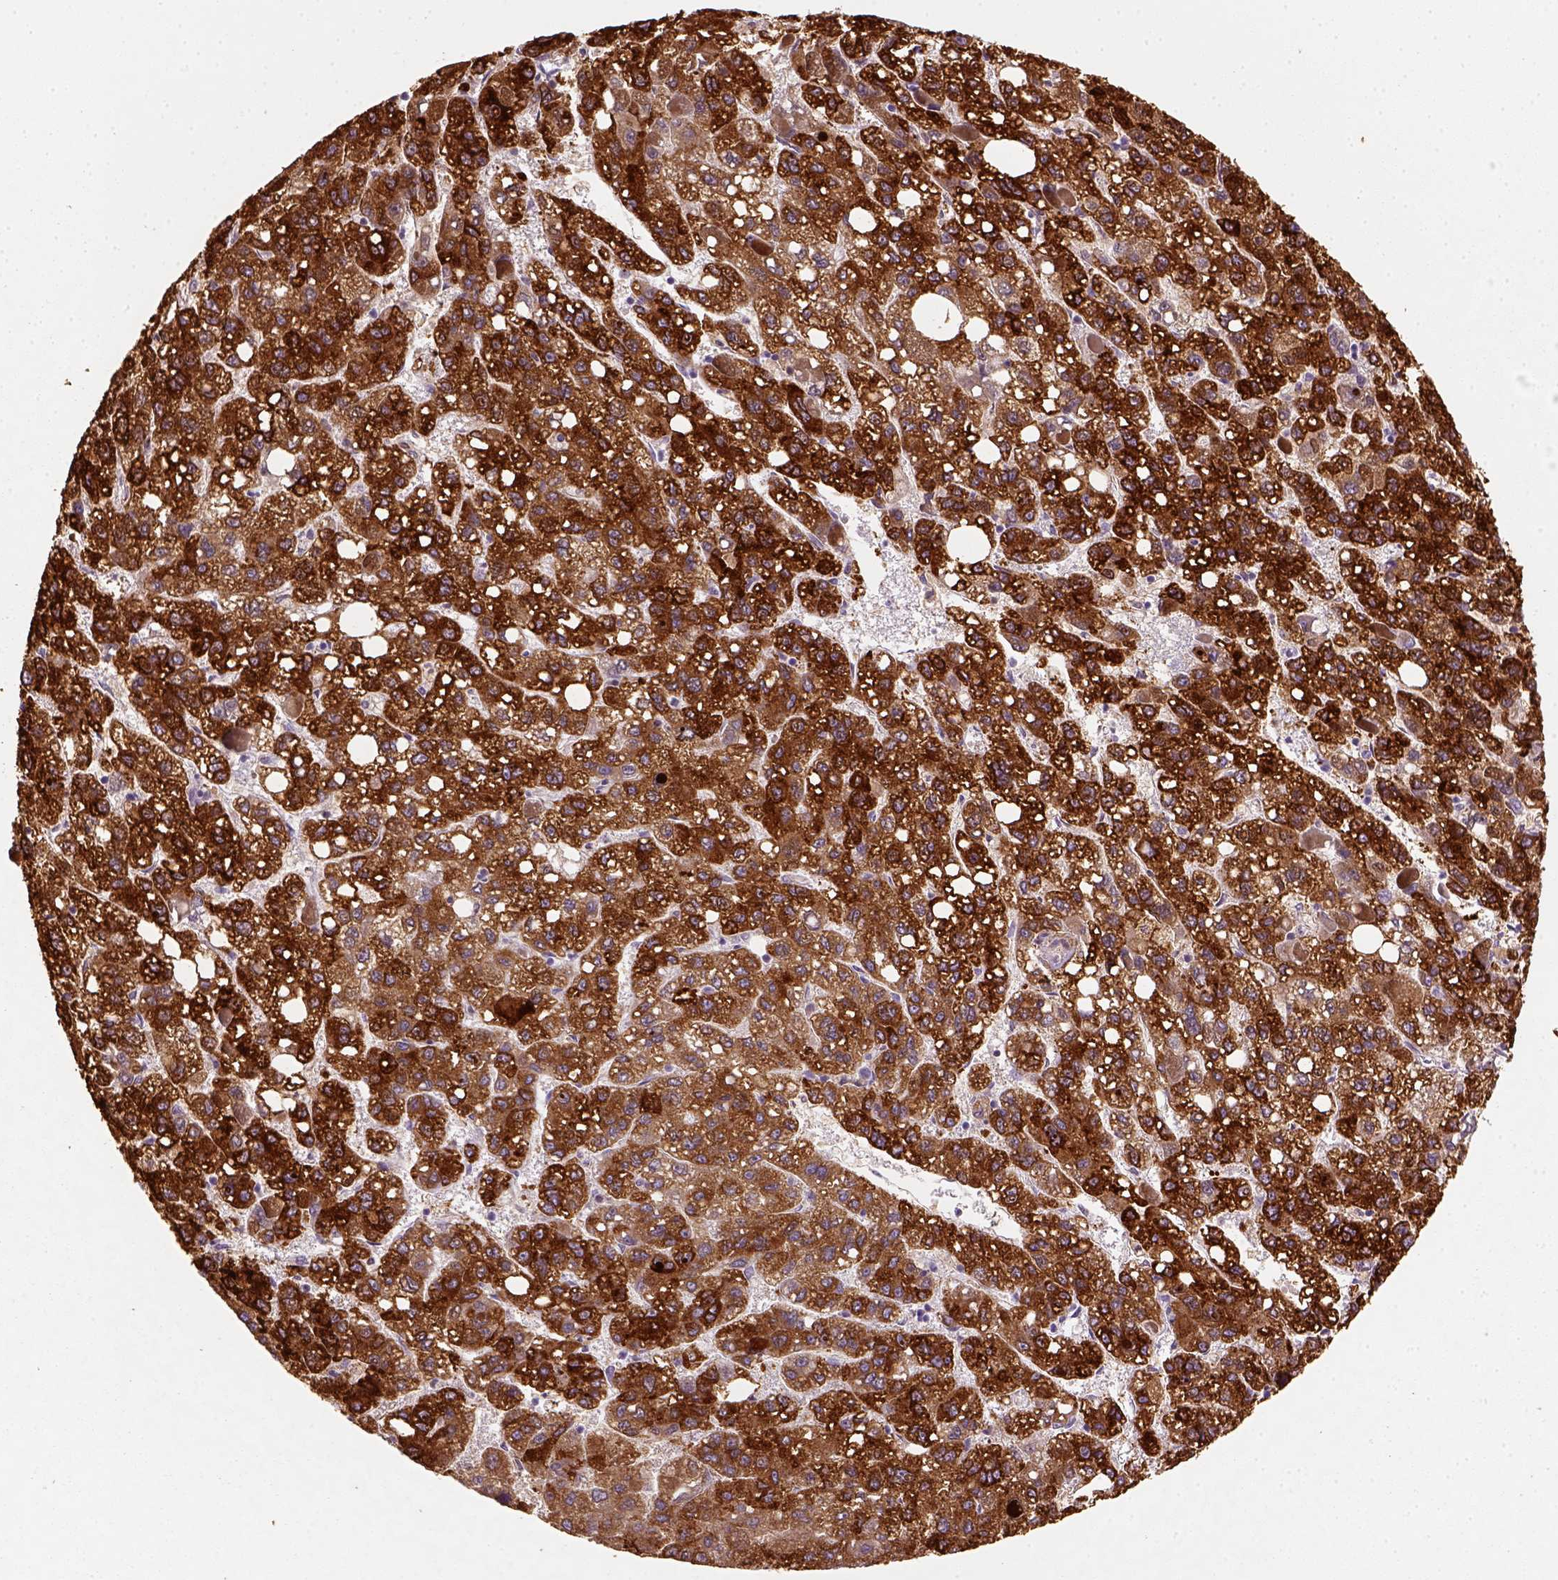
{"staining": {"intensity": "strong", "quantity": ">75%", "location": "cytoplasmic/membranous"}, "tissue": "liver cancer", "cell_type": "Tumor cells", "image_type": "cancer", "snomed": [{"axis": "morphology", "description": "Carcinoma, Hepatocellular, NOS"}, {"axis": "topography", "description": "Liver"}], "caption": "About >75% of tumor cells in human liver hepatocellular carcinoma show strong cytoplasmic/membranous protein expression as visualized by brown immunohistochemical staining.", "gene": "CES2", "patient": {"sex": "female", "age": 82}}